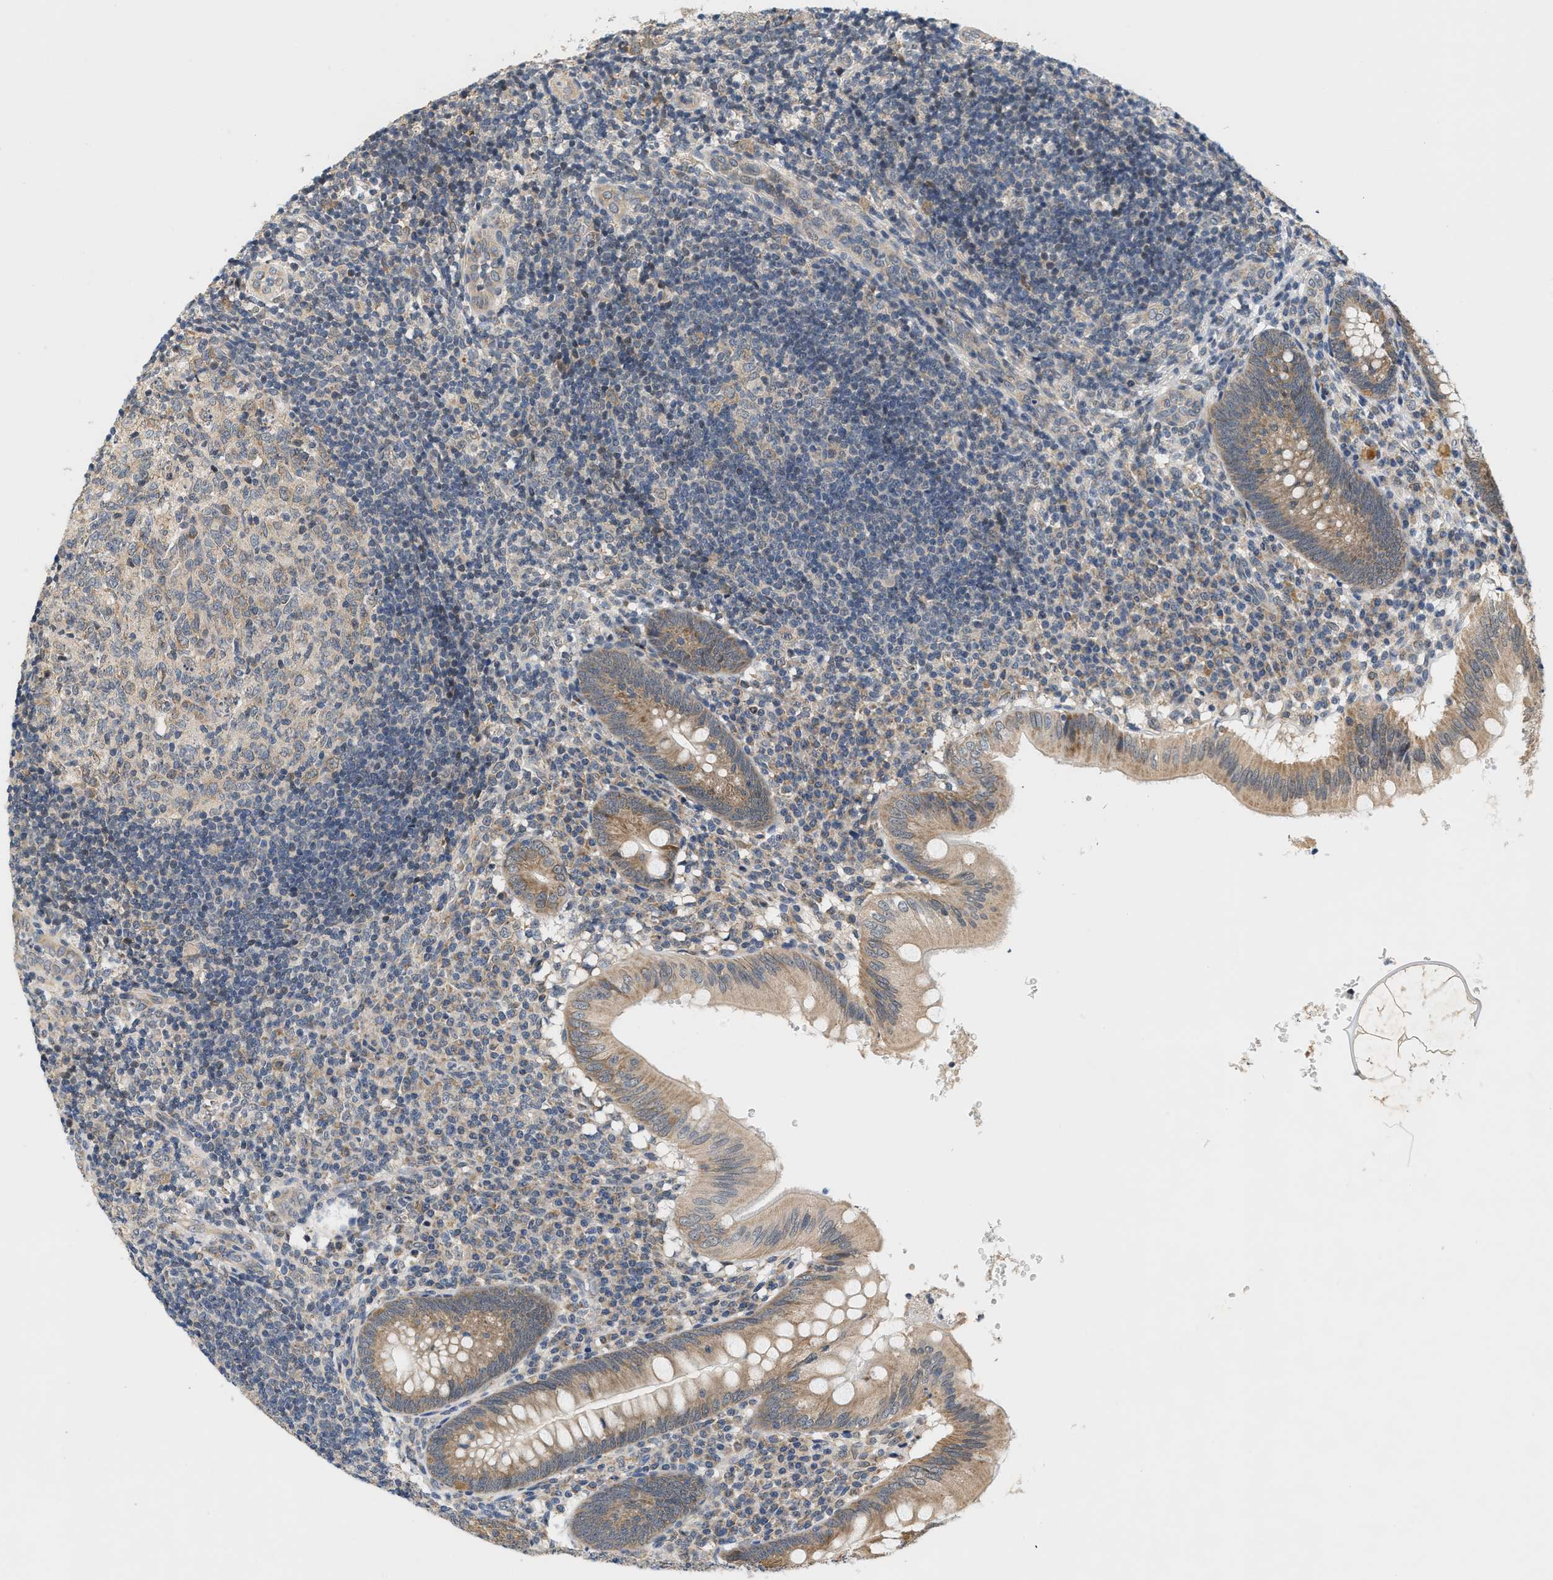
{"staining": {"intensity": "moderate", "quantity": ">75%", "location": "cytoplasmic/membranous"}, "tissue": "appendix", "cell_type": "Glandular cells", "image_type": "normal", "snomed": [{"axis": "morphology", "description": "Normal tissue, NOS"}, {"axis": "topography", "description": "Appendix"}], "caption": "DAB (3,3'-diaminobenzidine) immunohistochemical staining of benign appendix reveals moderate cytoplasmic/membranous protein staining in approximately >75% of glandular cells.", "gene": "GIGYF1", "patient": {"sex": "male", "age": 8}}